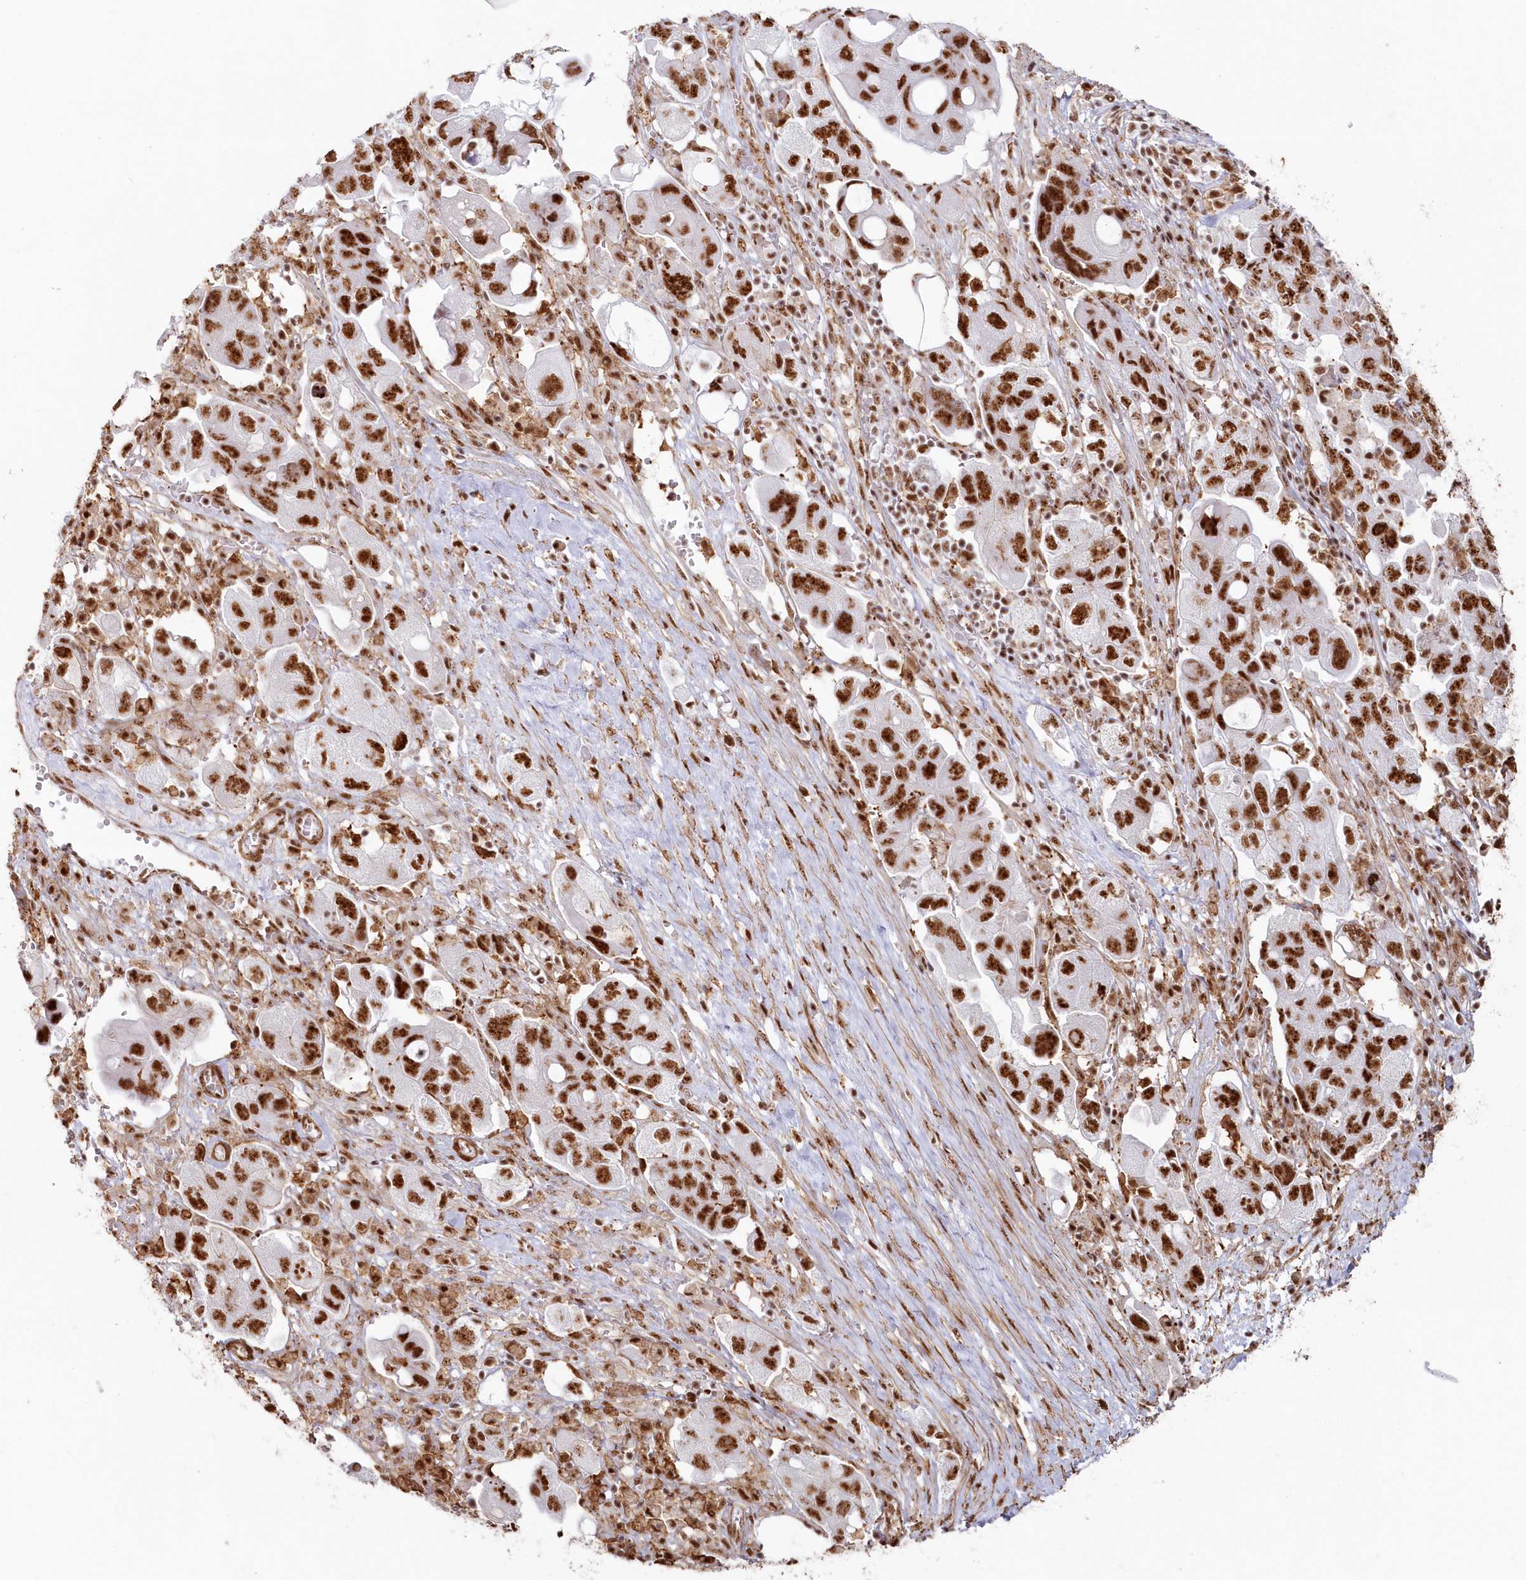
{"staining": {"intensity": "strong", "quantity": ">75%", "location": "nuclear"}, "tissue": "ovarian cancer", "cell_type": "Tumor cells", "image_type": "cancer", "snomed": [{"axis": "morphology", "description": "Carcinoma, NOS"}, {"axis": "morphology", "description": "Cystadenocarcinoma, serous, NOS"}, {"axis": "topography", "description": "Ovary"}], "caption": "Immunohistochemical staining of human ovarian carcinoma shows high levels of strong nuclear protein staining in about >75% of tumor cells.", "gene": "DDX46", "patient": {"sex": "female", "age": 69}}